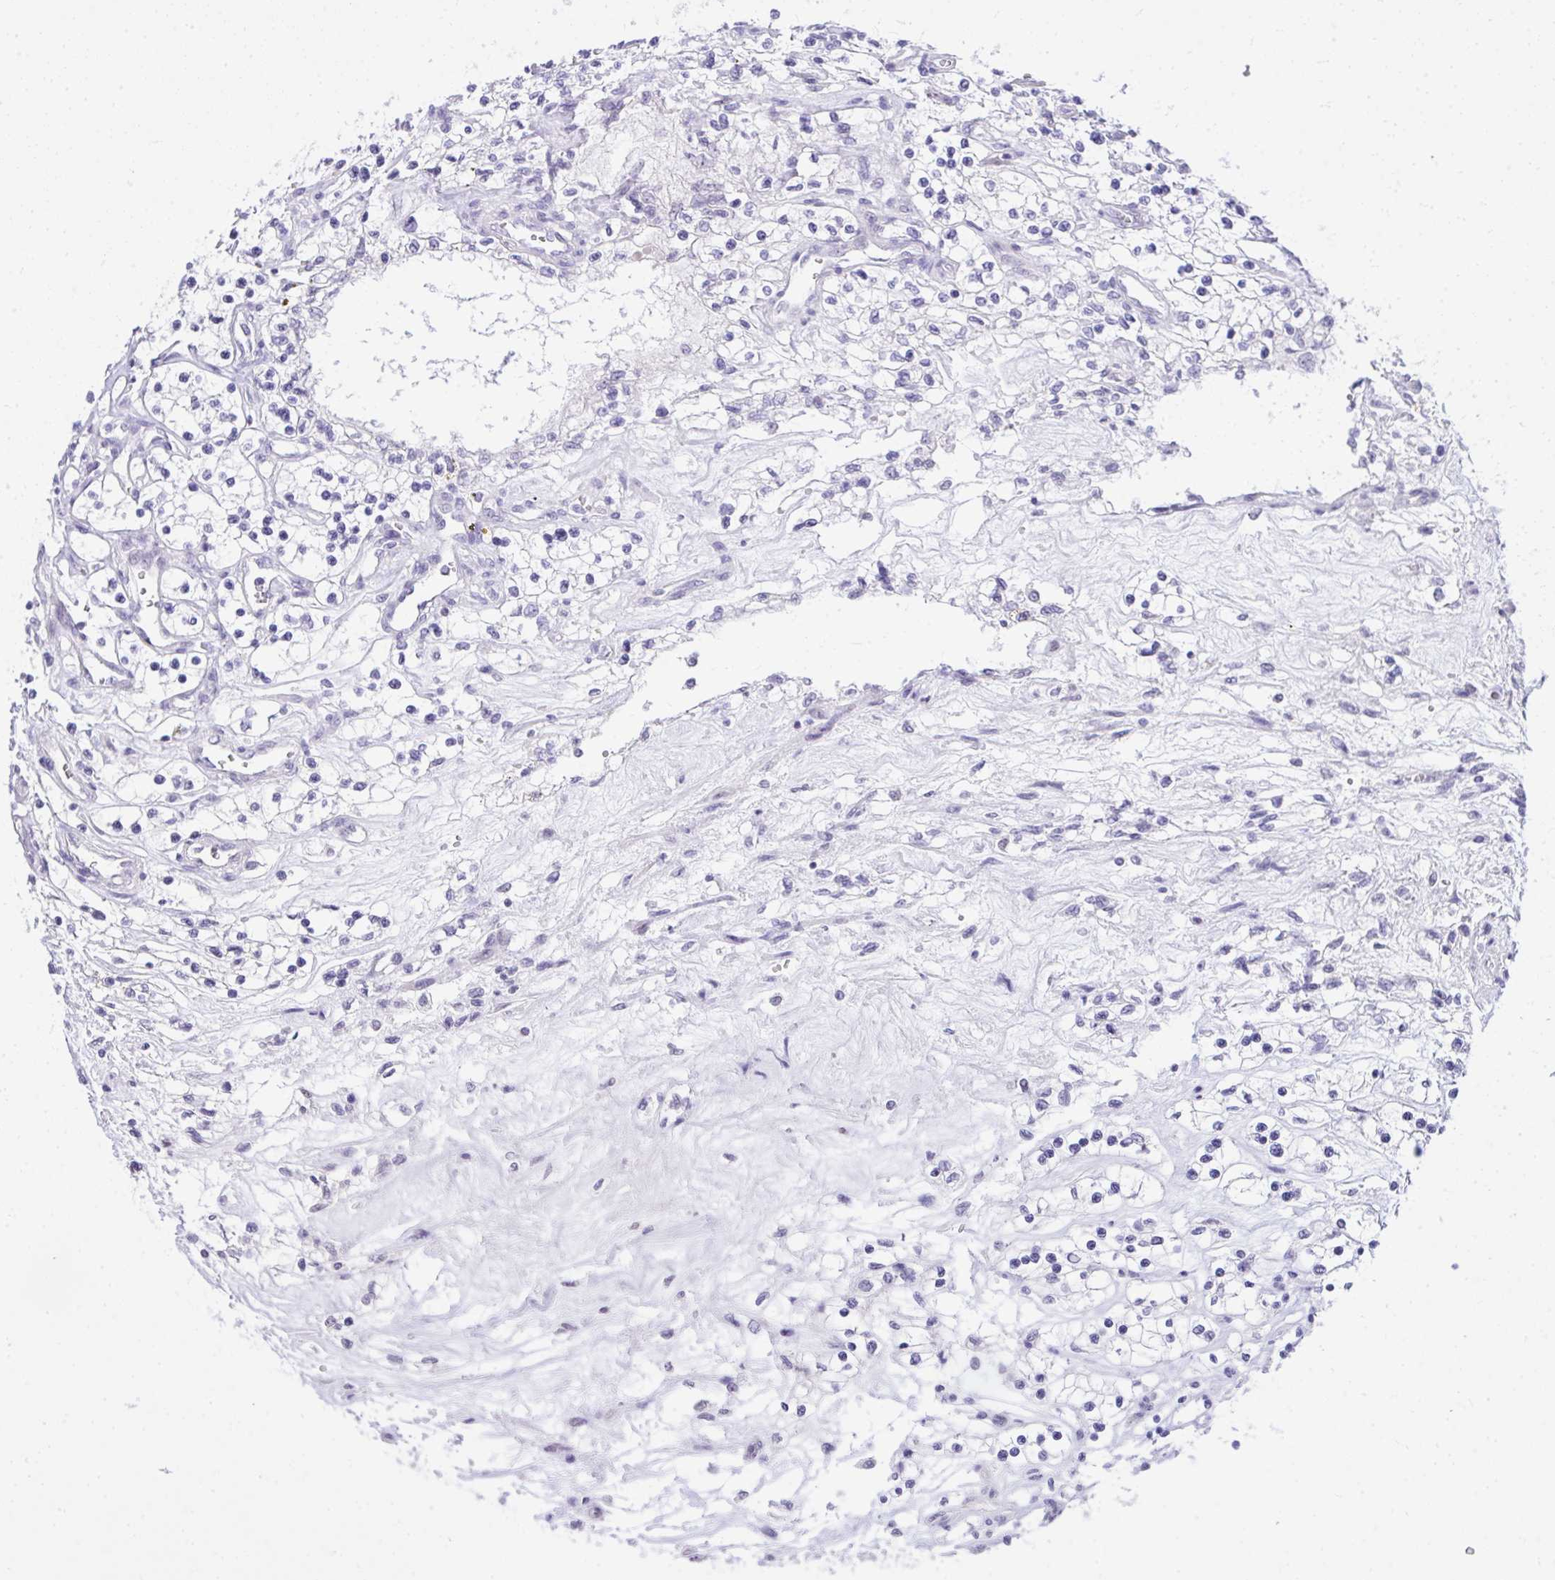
{"staining": {"intensity": "negative", "quantity": "none", "location": "none"}, "tissue": "renal cancer", "cell_type": "Tumor cells", "image_type": "cancer", "snomed": [{"axis": "morphology", "description": "Adenocarcinoma, NOS"}, {"axis": "topography", "description": "Kidney"}], "caption": "An image of renal cancer stained for a protein exhibits no brown staining in tumor cells. Brightfield microscopy of IHC stained with DAB (3,3'-diaminobenzidine) (brown) and hematoxylin (blue), captured at high magnification.", "gene": "EID3", "patient": {"sex": "female", "age": 69}}